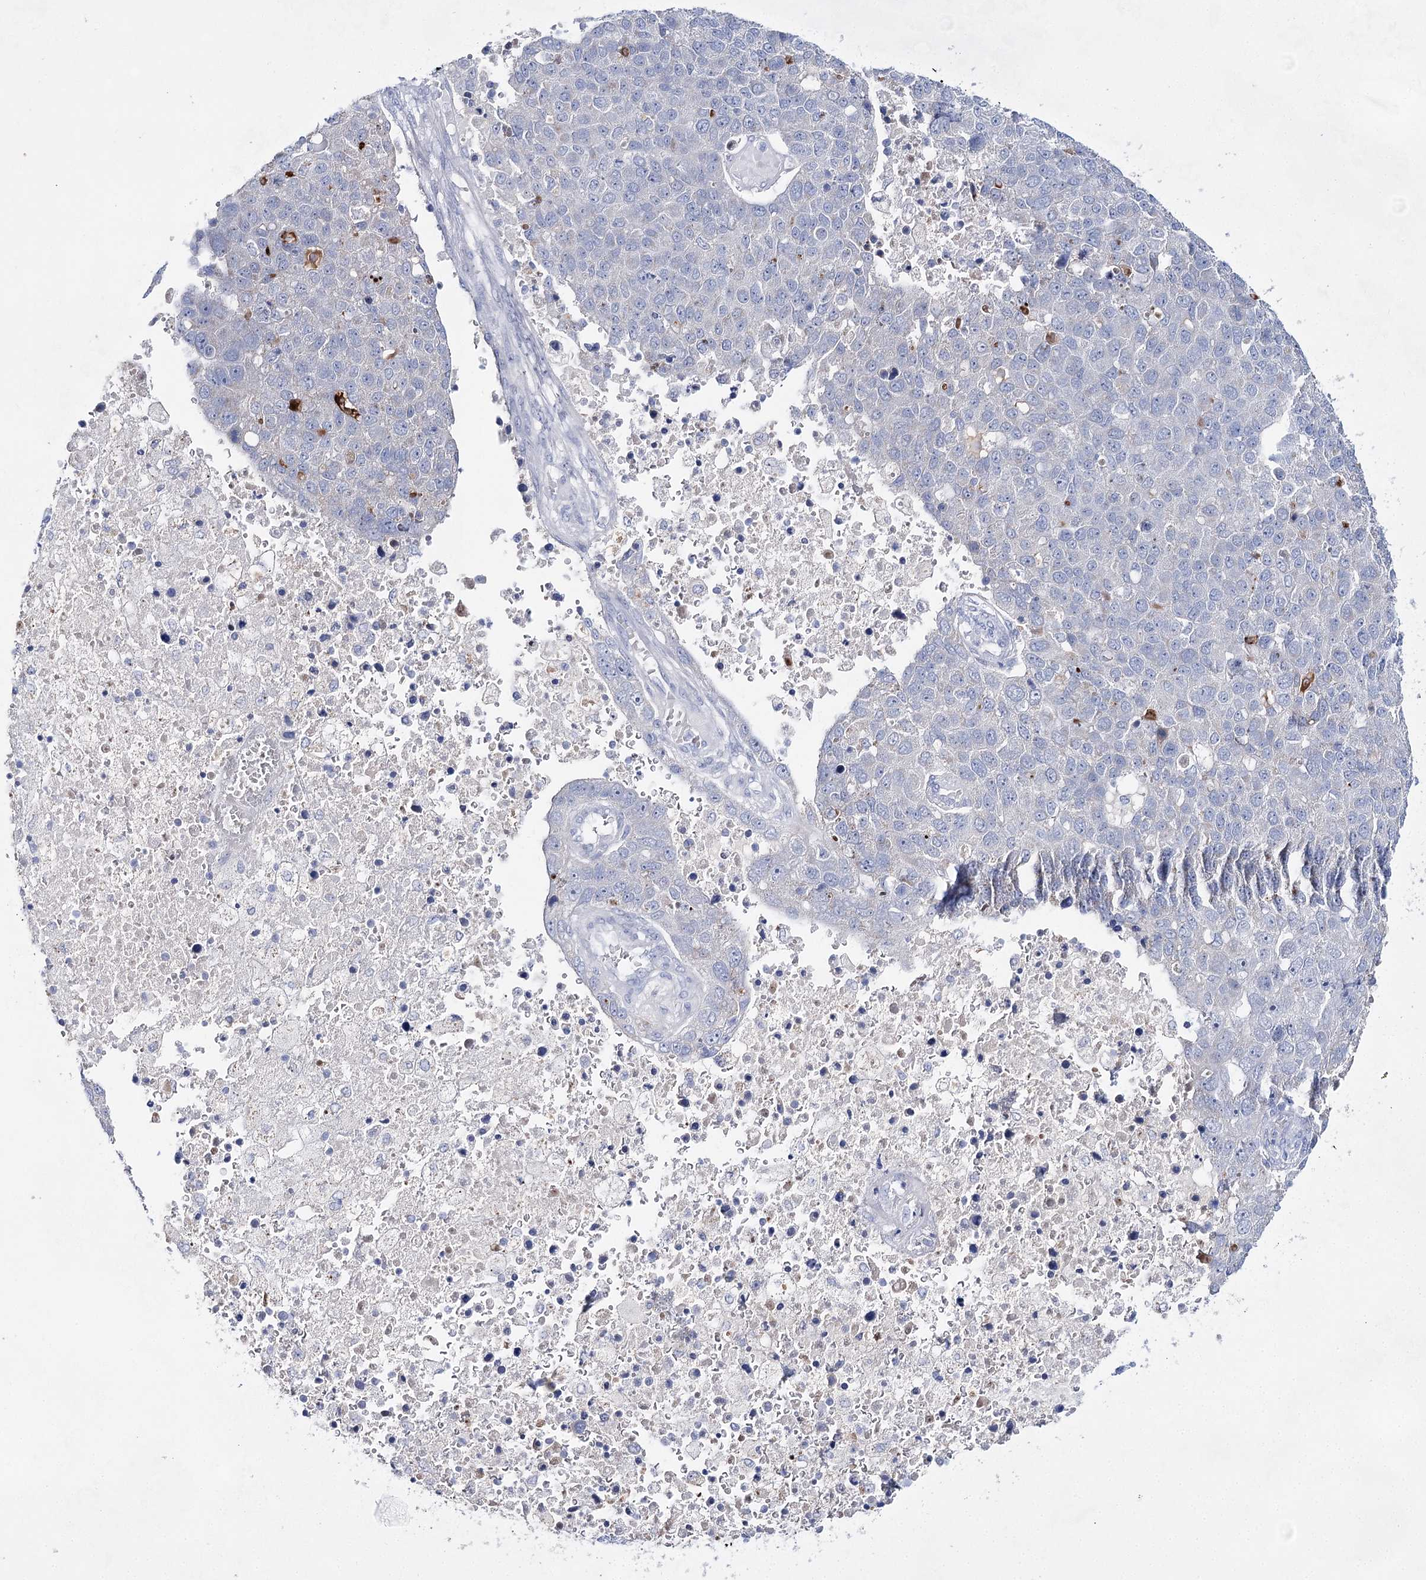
{"staining": {"intensity": "negative", "quantity": "none", "location": "none"}, "tissue": "pancreatic cancer", "cell_type": "Tumor cells", "image_type": "cancer", "snomed": [{"axis": "morphology", "description": "Adenocarcinoma, NOS"}, {"axis": "topography", "description": "Pancreas"}], "caption": "A high-resolution image shows immunohistochemistry (IHC) staining of pancreatic adenocarcinoma, which exhibits no significant staining in tumor cells.", "gene": "BPHL", "patient": {"sex": "female", "age": 61}}